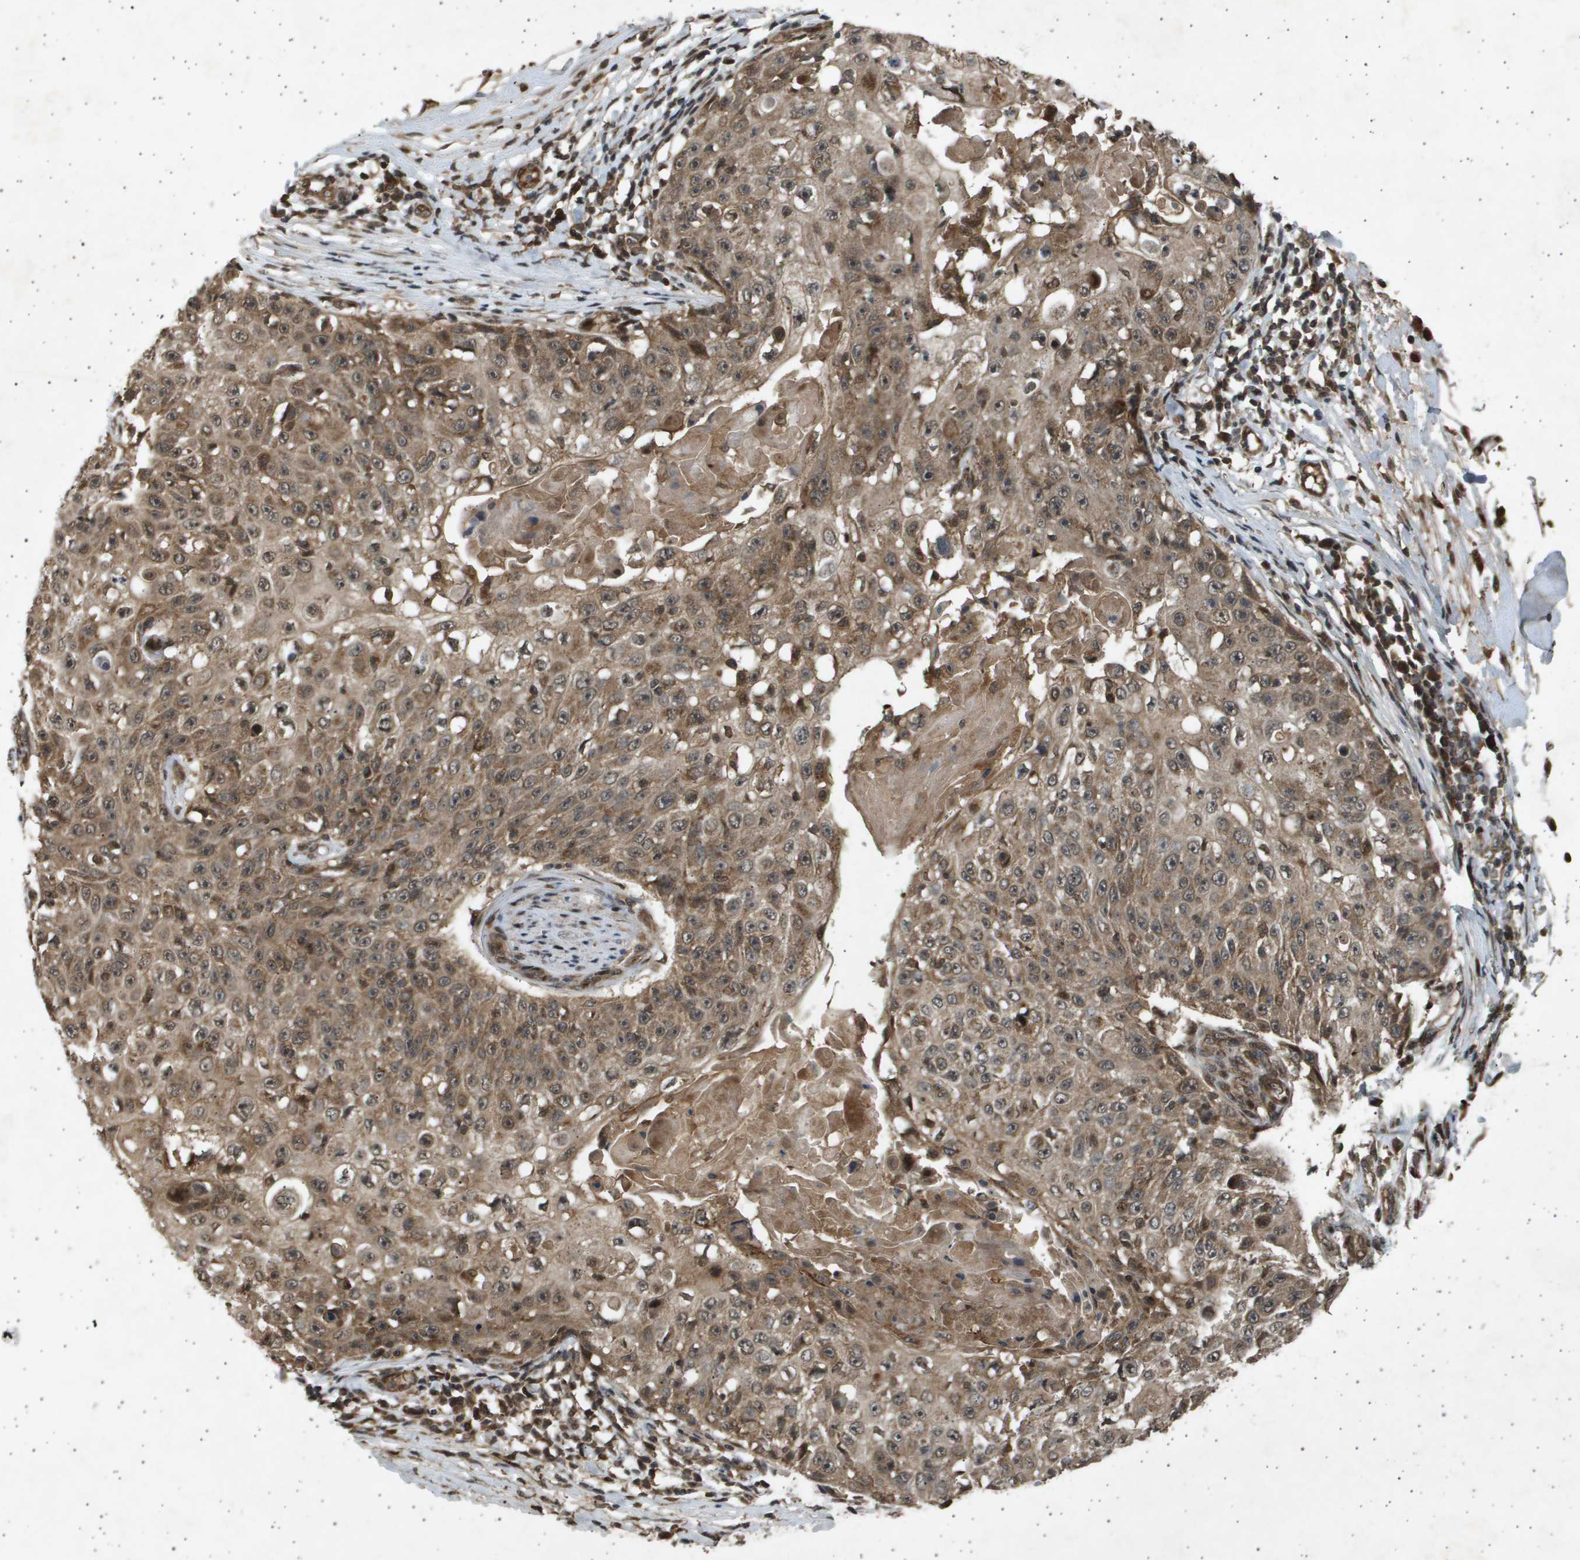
{"staining": {"intensity": "moderate", "quantity": ">75%", "location": "cytoplasmic/membranous,nuclear"}, "tissue": "skin cancer", "cell_type": "Tumor cells", "image_type": "cancer", "snomed": [{"axis": "morphology", "description": "Squamous cell carcinoma, NOS"}, {"axis": "topography", "description": "Skin"}], "caption": "This image displays immunohistochemistry (IHC) staining of human squamous cell carcinoma (skin), with medium moderate cytoplasmic/membranous and nuclear expression in approximately >75% of tumor cells.", "gene": "TNRC6A", "patient": {"sex": "male", "age": 86}}